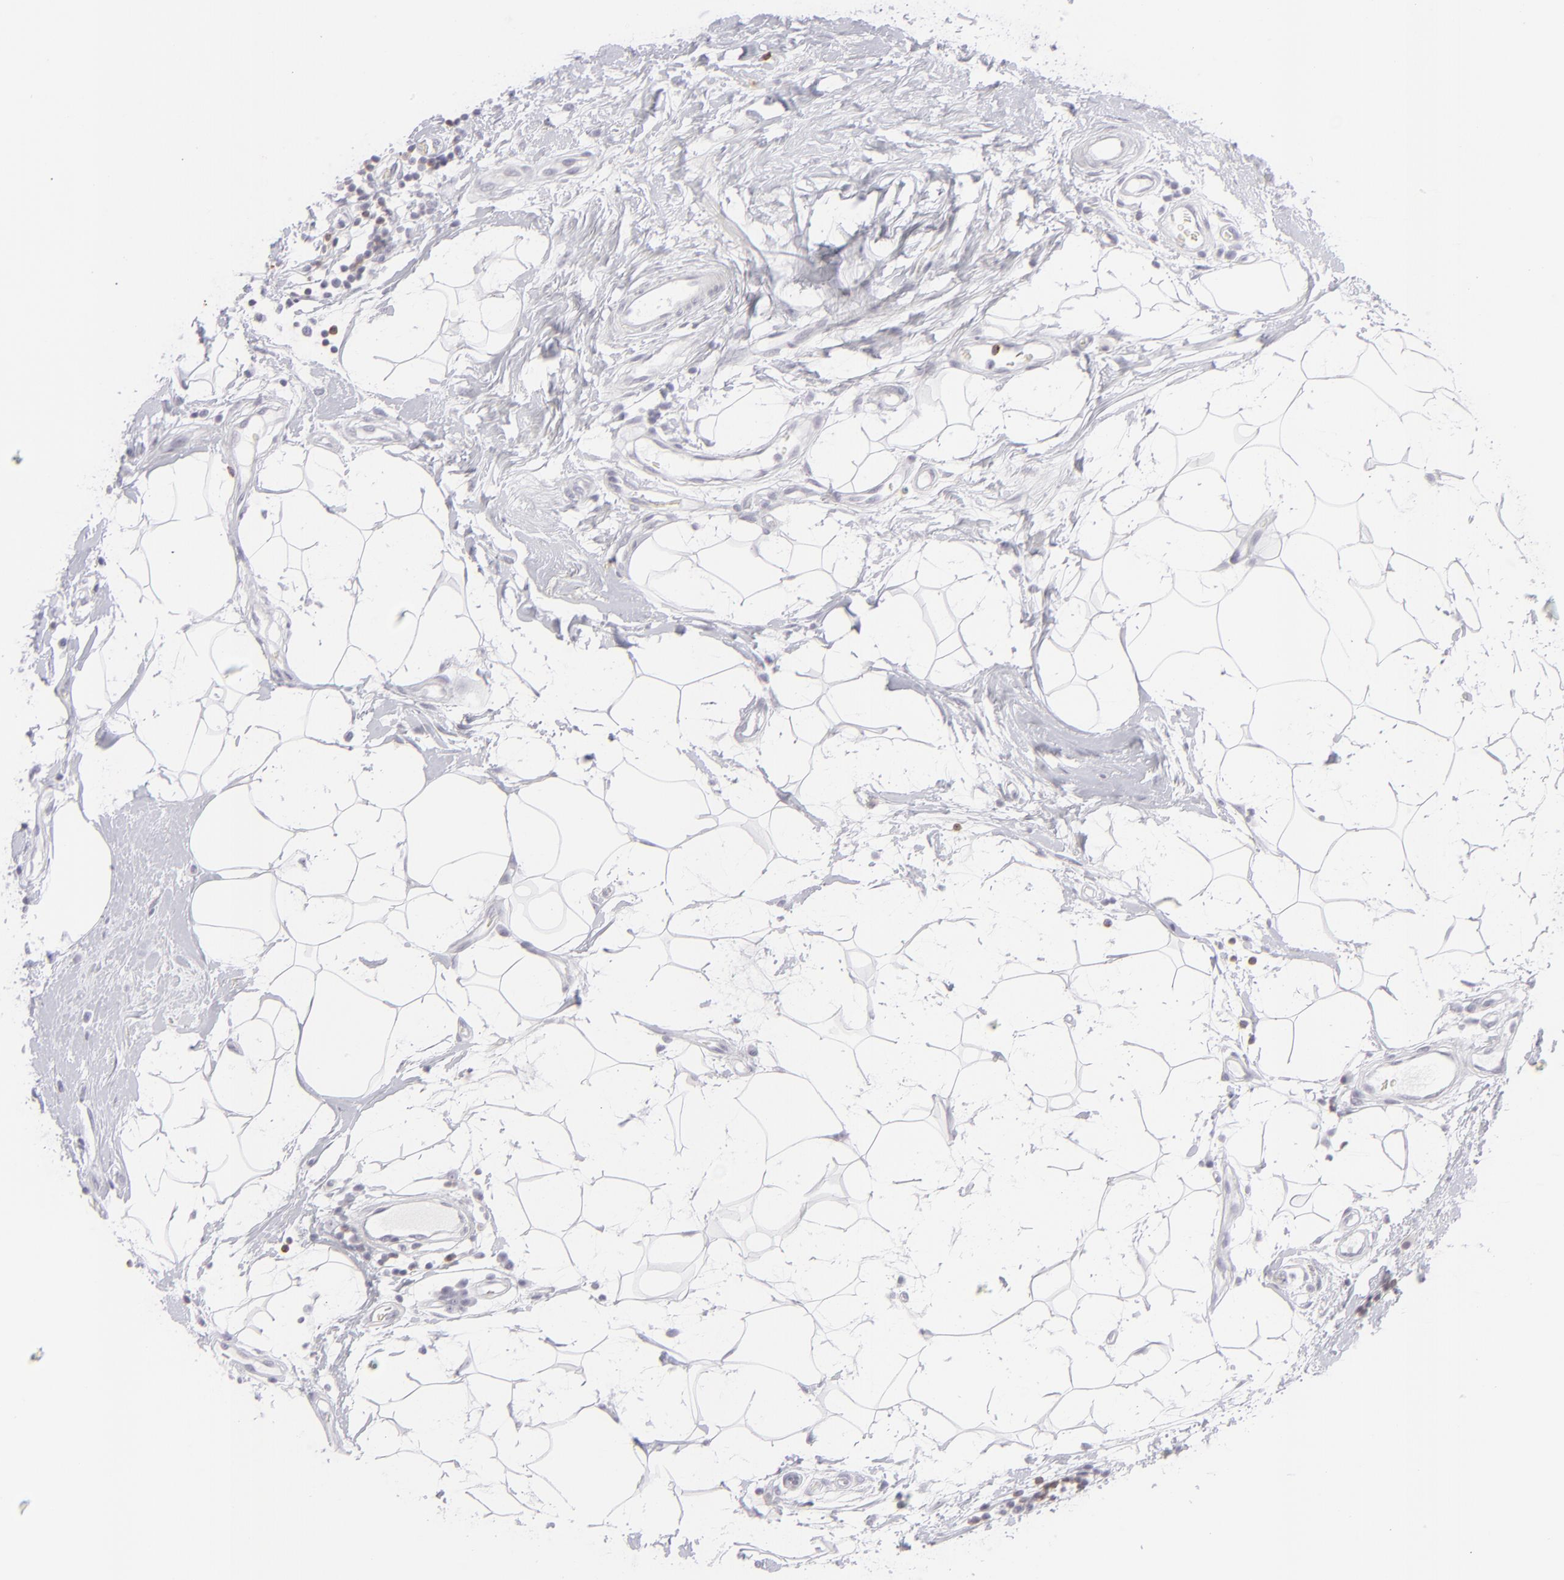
{"staining": {"intensity": "negative", "quantity": "none", "location": "none"}, "tissue": "breast cancer", "cell_type": "Tumor cells", "image_type": "cancer", "snomed": [{"axis": "morphology", "description": "Duct carcinoma"}, {"axis": "topography", "description": "Breast"}], "caption": "The photomicrograph shows no significant positivity in tumor cells of breast infiltrating ductal carcinoma.", "gene": "CD7", "patient": {"sex": "female", "age": 40}}